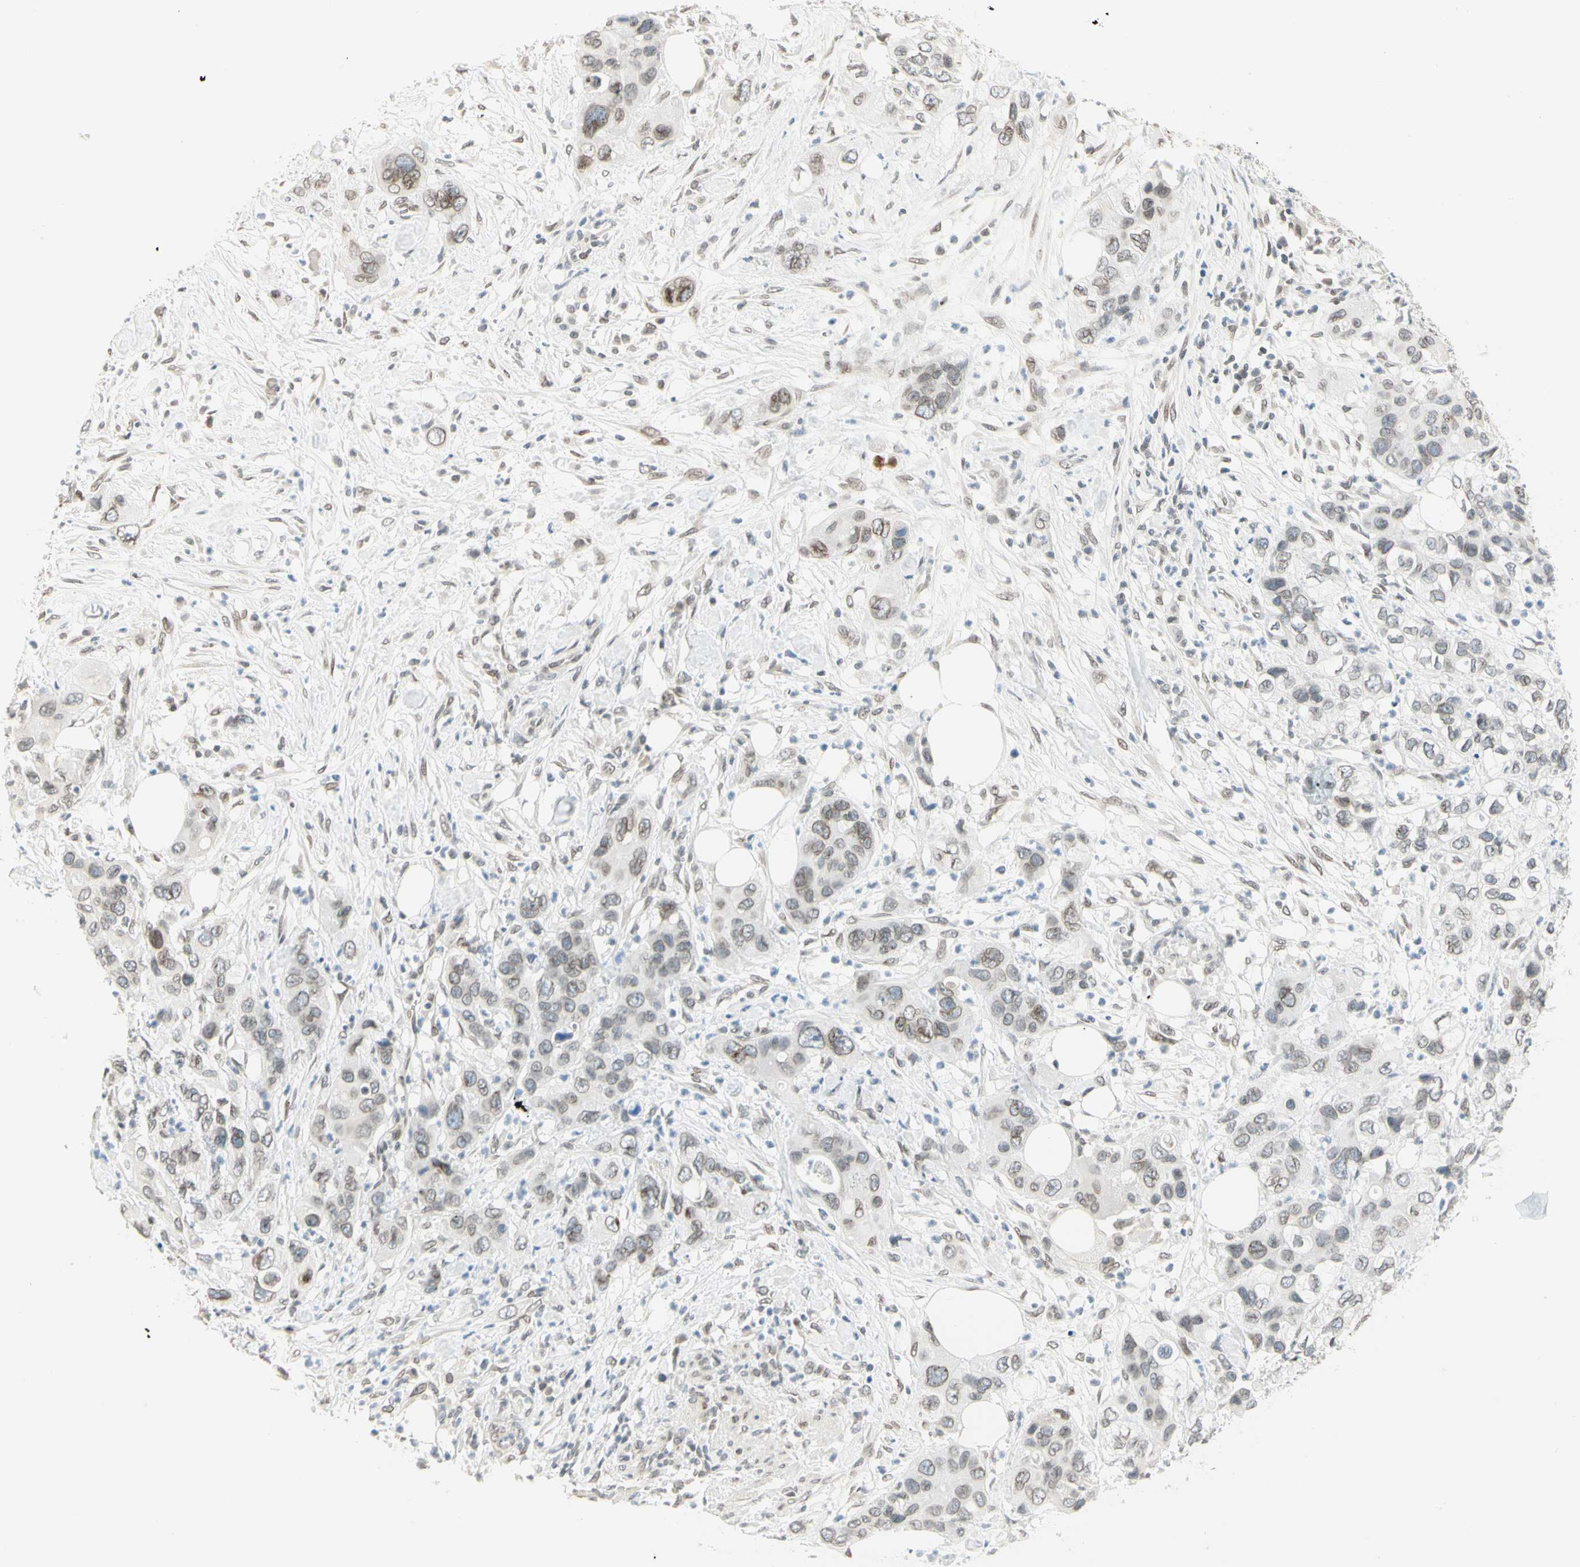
{"staining": {"intensity": "weak", "quantity": "25%-75%", "location": "cytoplasmic/membranous,nuclear"}, "tissue": "pancreatic cancer", "cell_type": "Tumor cells", "image_type": "cancer", "snomed": [{"axis": "morphology", "description": "Adenocarcinoma, NOS"}, {"axis": "topography", "description": "Pancreas"}], "caption": "This is an image of immunohistochemistry staining of pancreatic cancer (adenocarcinoma), which shows weak staining in the cytoplasmic/membranous and nuclear of tumor cells.", "gene": "BCAN", "patient": {"sex": "female", "age": 71}}